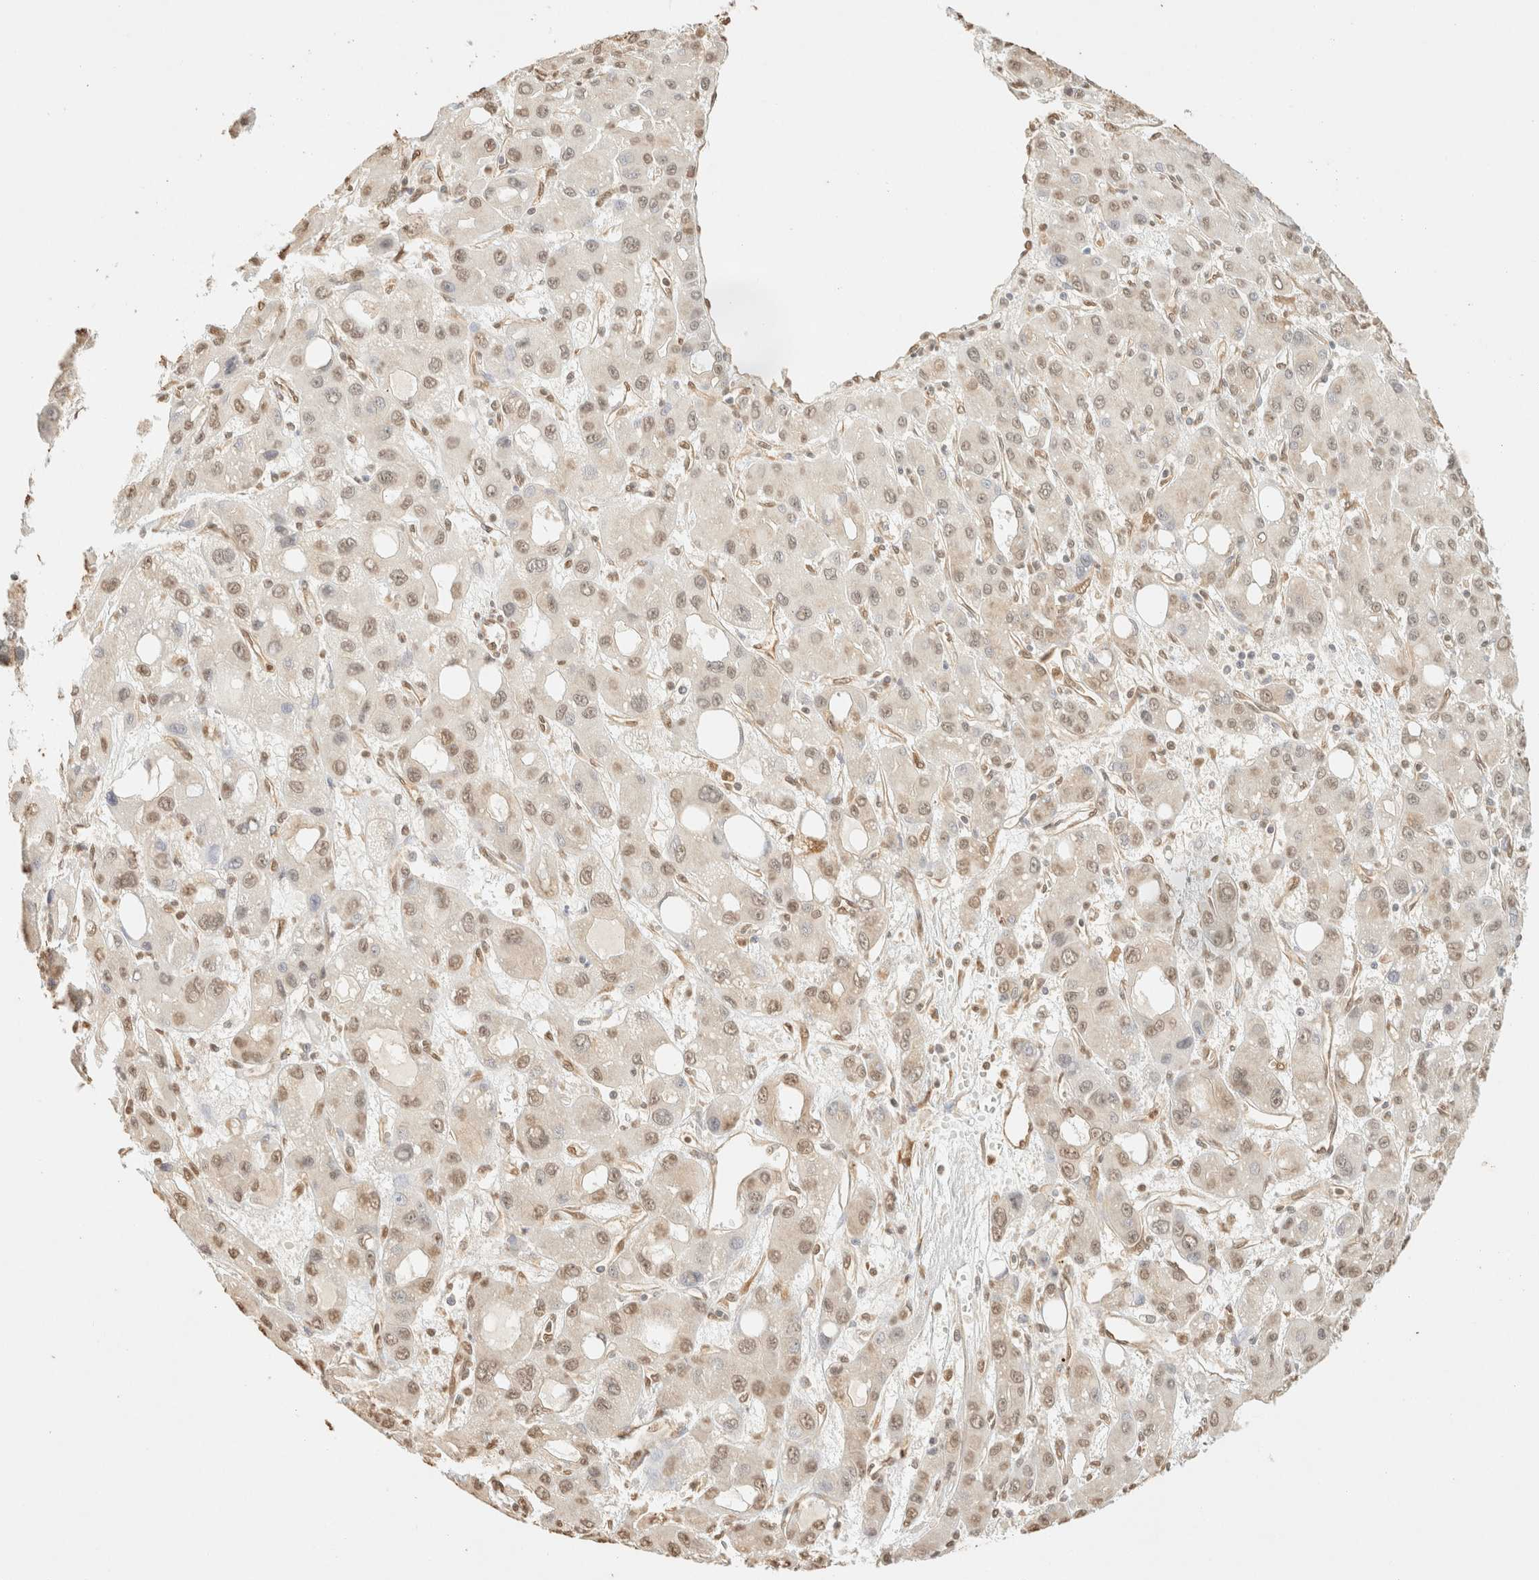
{"staining": {"intensity": "weak", "quantity": ">75%", "location": "nuclear"}, "tissue": "liver cancer", "cell_type": "Tumor cells", "image_type": "cancer", "snomed": [{"axis": "morphology", "description": "Carcinoma, Hepatocellular, NOS"}, {"axis": "topography", "description": "Liver"}], "caption": "Immunohistochemistry photomicrograph of neoplastic tissue: human liver cancer stained using immunohistochemistry (IHC) demonstrates low levels of weak protein expression localized specifically in the nuclear of tumor cells, appearing as a nuclear brown color.", "gene": "S100A13", "patient": {"sex": "male", "age": 55}}